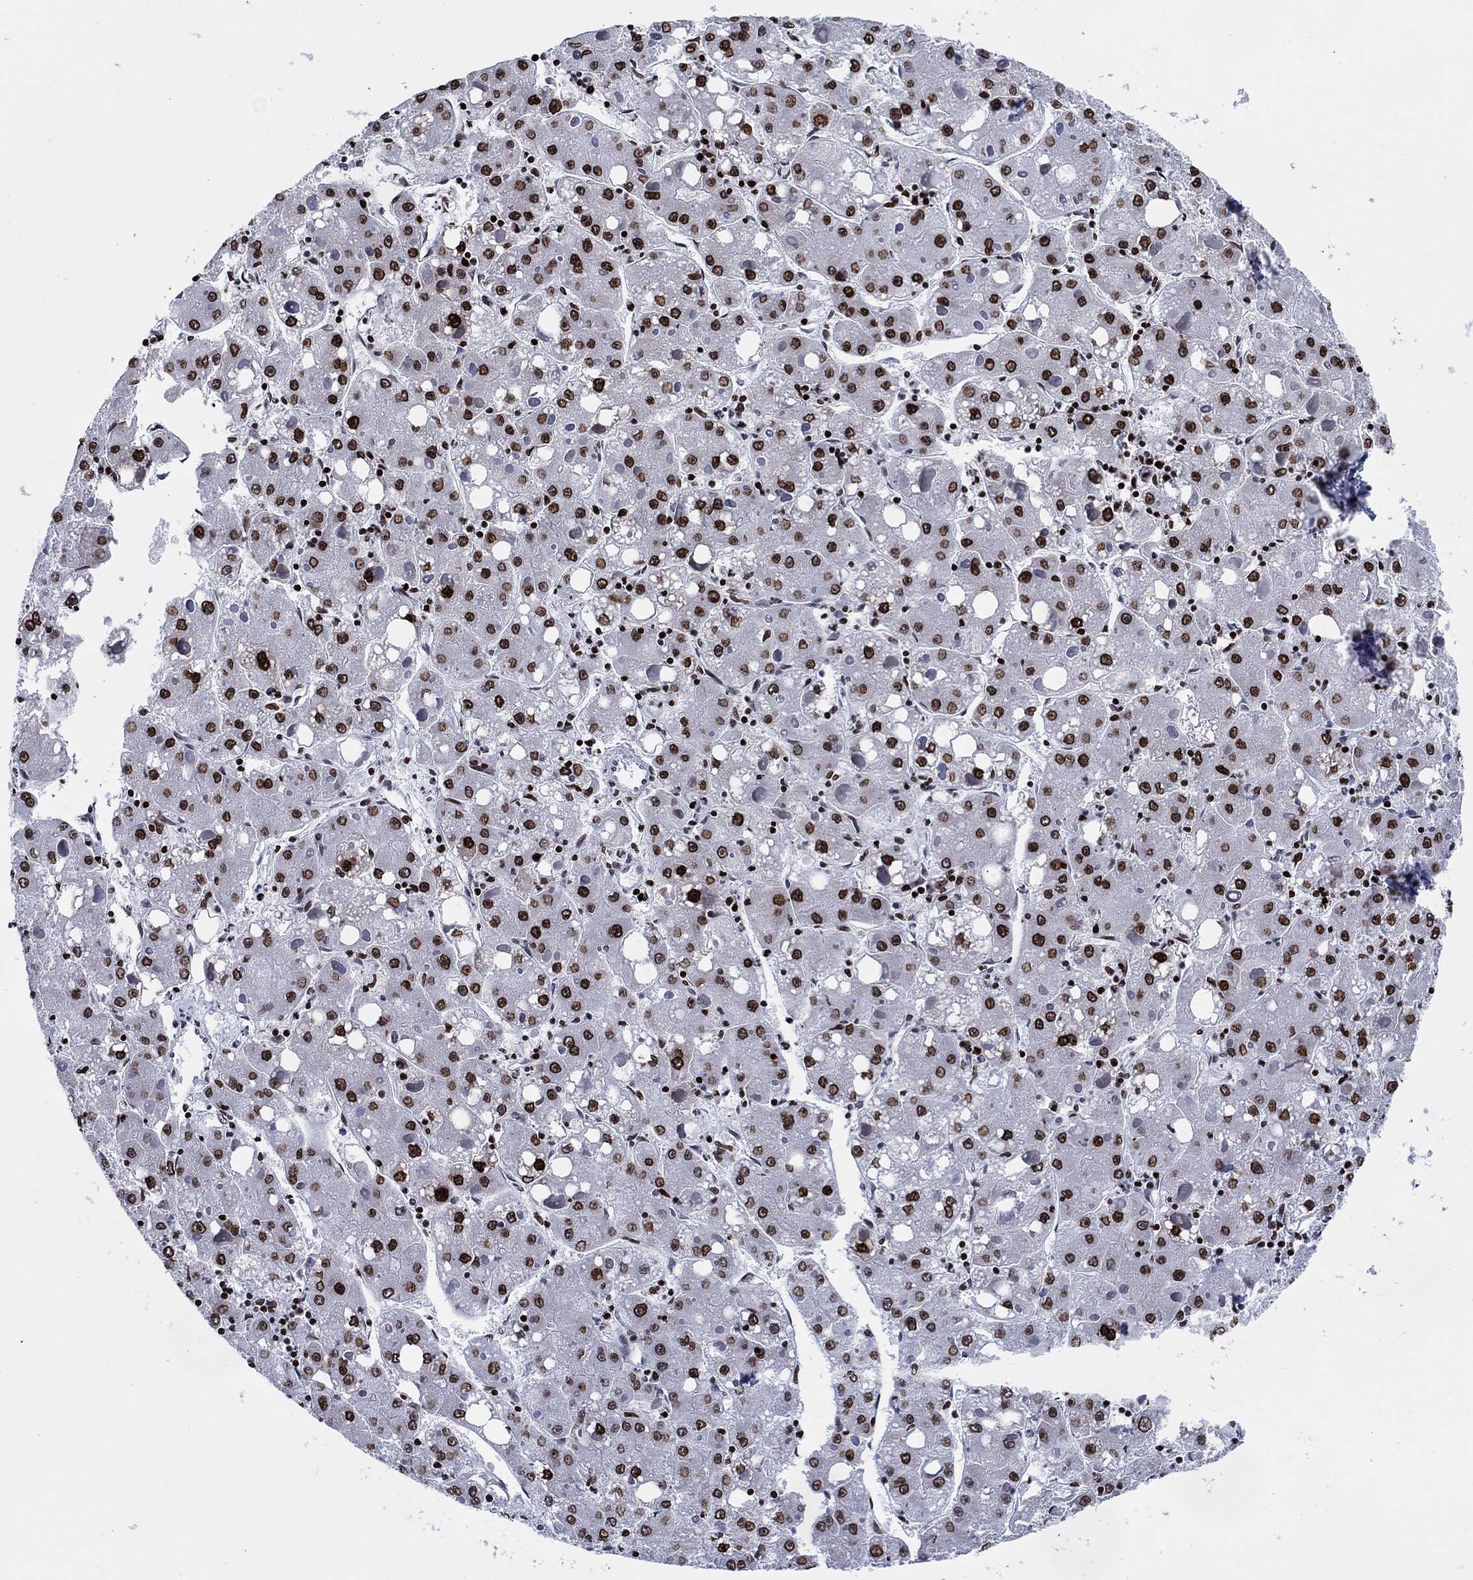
{"staining": {"intensity": "strong", "quantity": "25%-75%", "location": "nuclear"}, "tissue": "liver cancer", "cell_type": "Tumor cells", "image_type": "cancer", "snomed": [{"axis": "morphology", "description": "Carcinoma, Hepatocellular, NOS"}, {"axis": "topography", "description": "Liver"}], "caption": "Protein staining of hepatocellular carcinoma (liver) tissue demonstrates strong nuclear staining in about 25%-75% of tumor cells.", "gene": "HMGA1", "patient": {"sex": "male", "age": 73}}